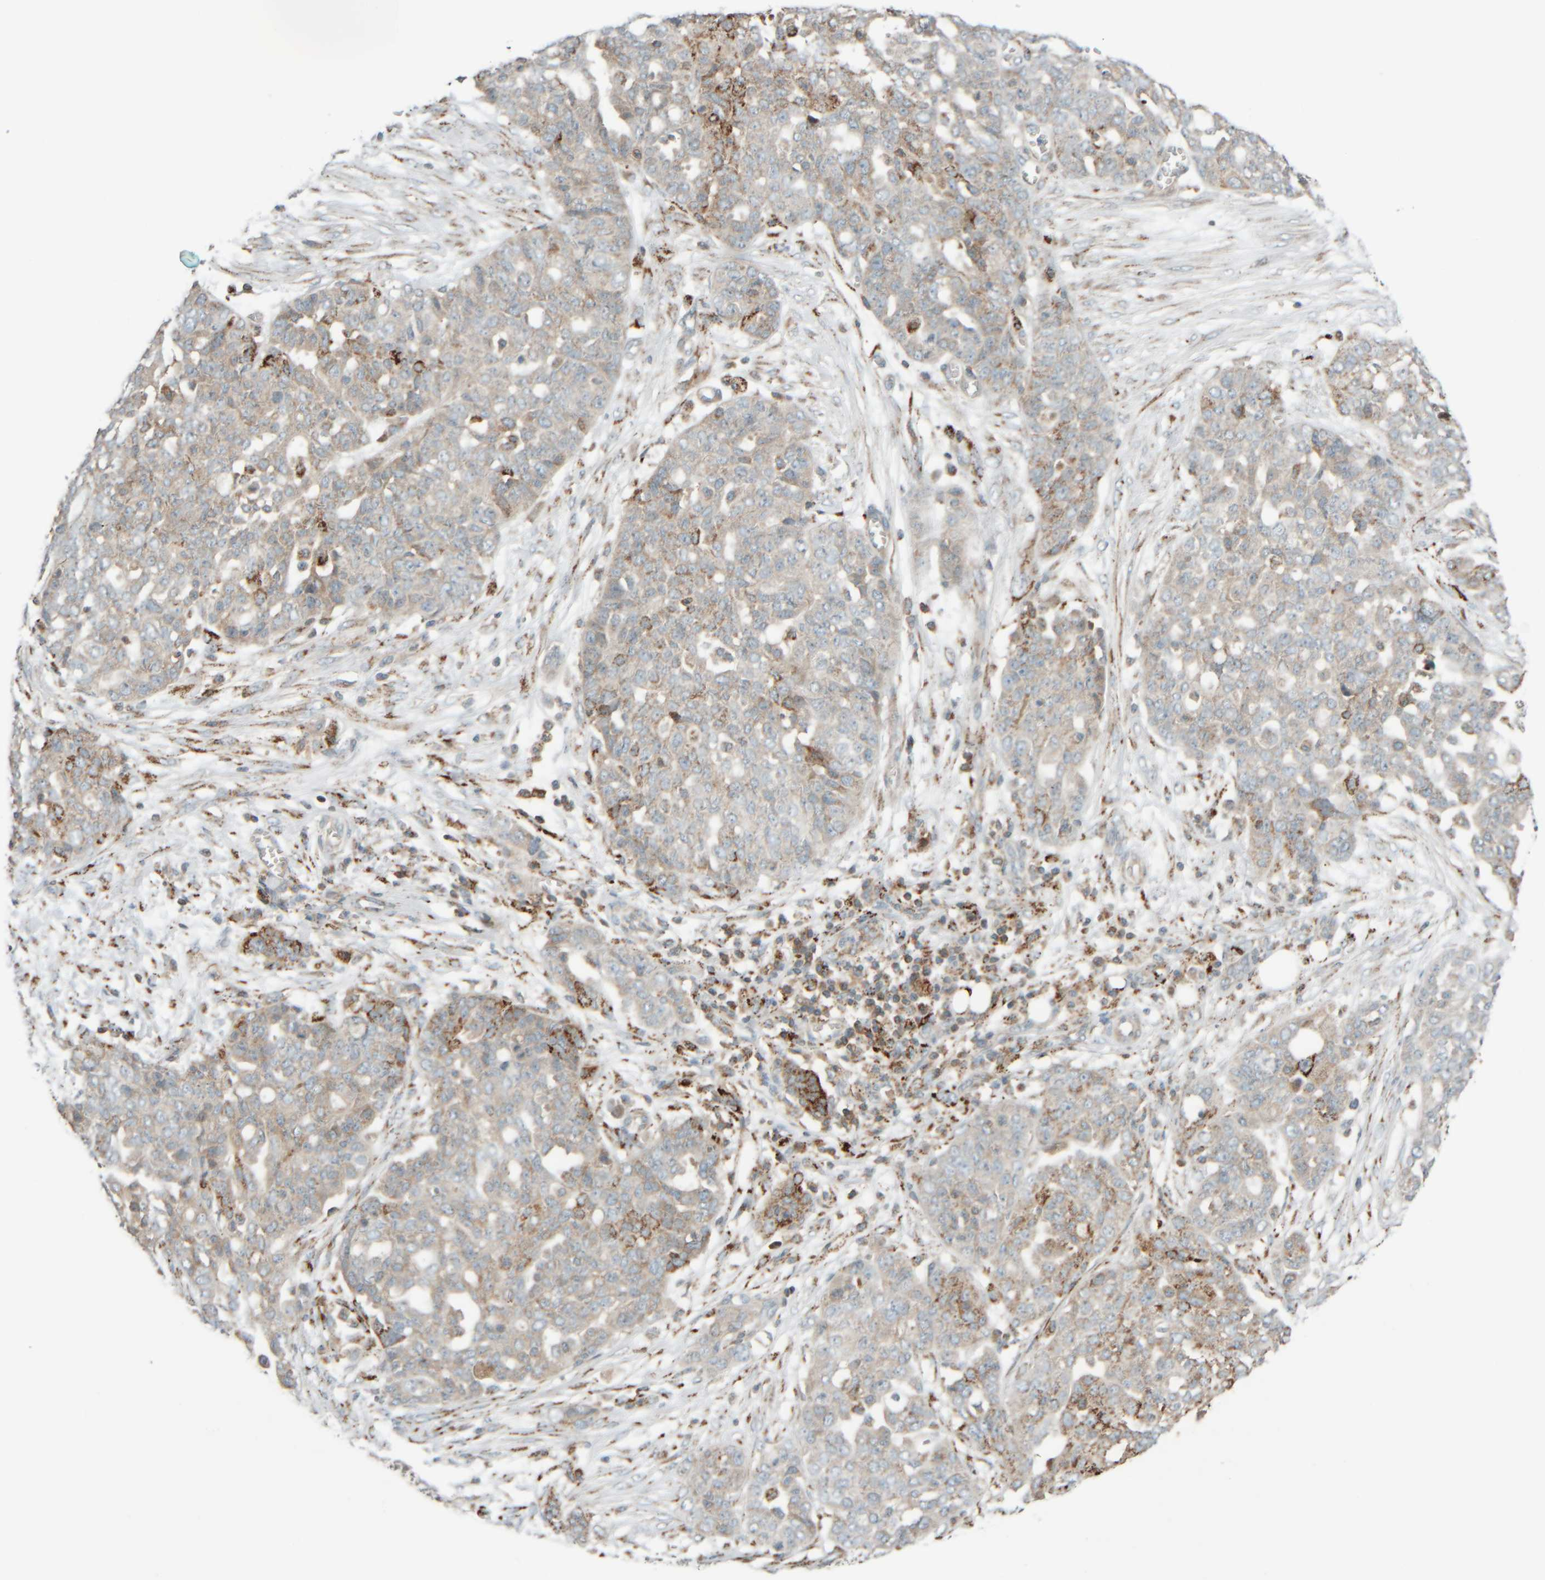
{"staining": {"intensity": "moderate", "quantity": "<25%", "location": "cytoplasmic/membranous"}, "tissue": "ovarian cancer", "cell_type": "Tumor cells", "image_type": "cancer", "snomed": [{"axis": "morphology", "description": "Cystadenocarcinoma, serous, NOS"}, {"axis": "topography", "description": "Soft tissue"}, {"axis": "topography", "description": "Ovary"}], "caption": "Immunohistochemical staining of ovarian cancer (serous cystadenocarcinoma) shows moderate cytoplasmic/membranous protein staining in approximately <25% of tumor cells.", "gene": "SPAG5", "patient": {"sex": "female", "age": 57}}